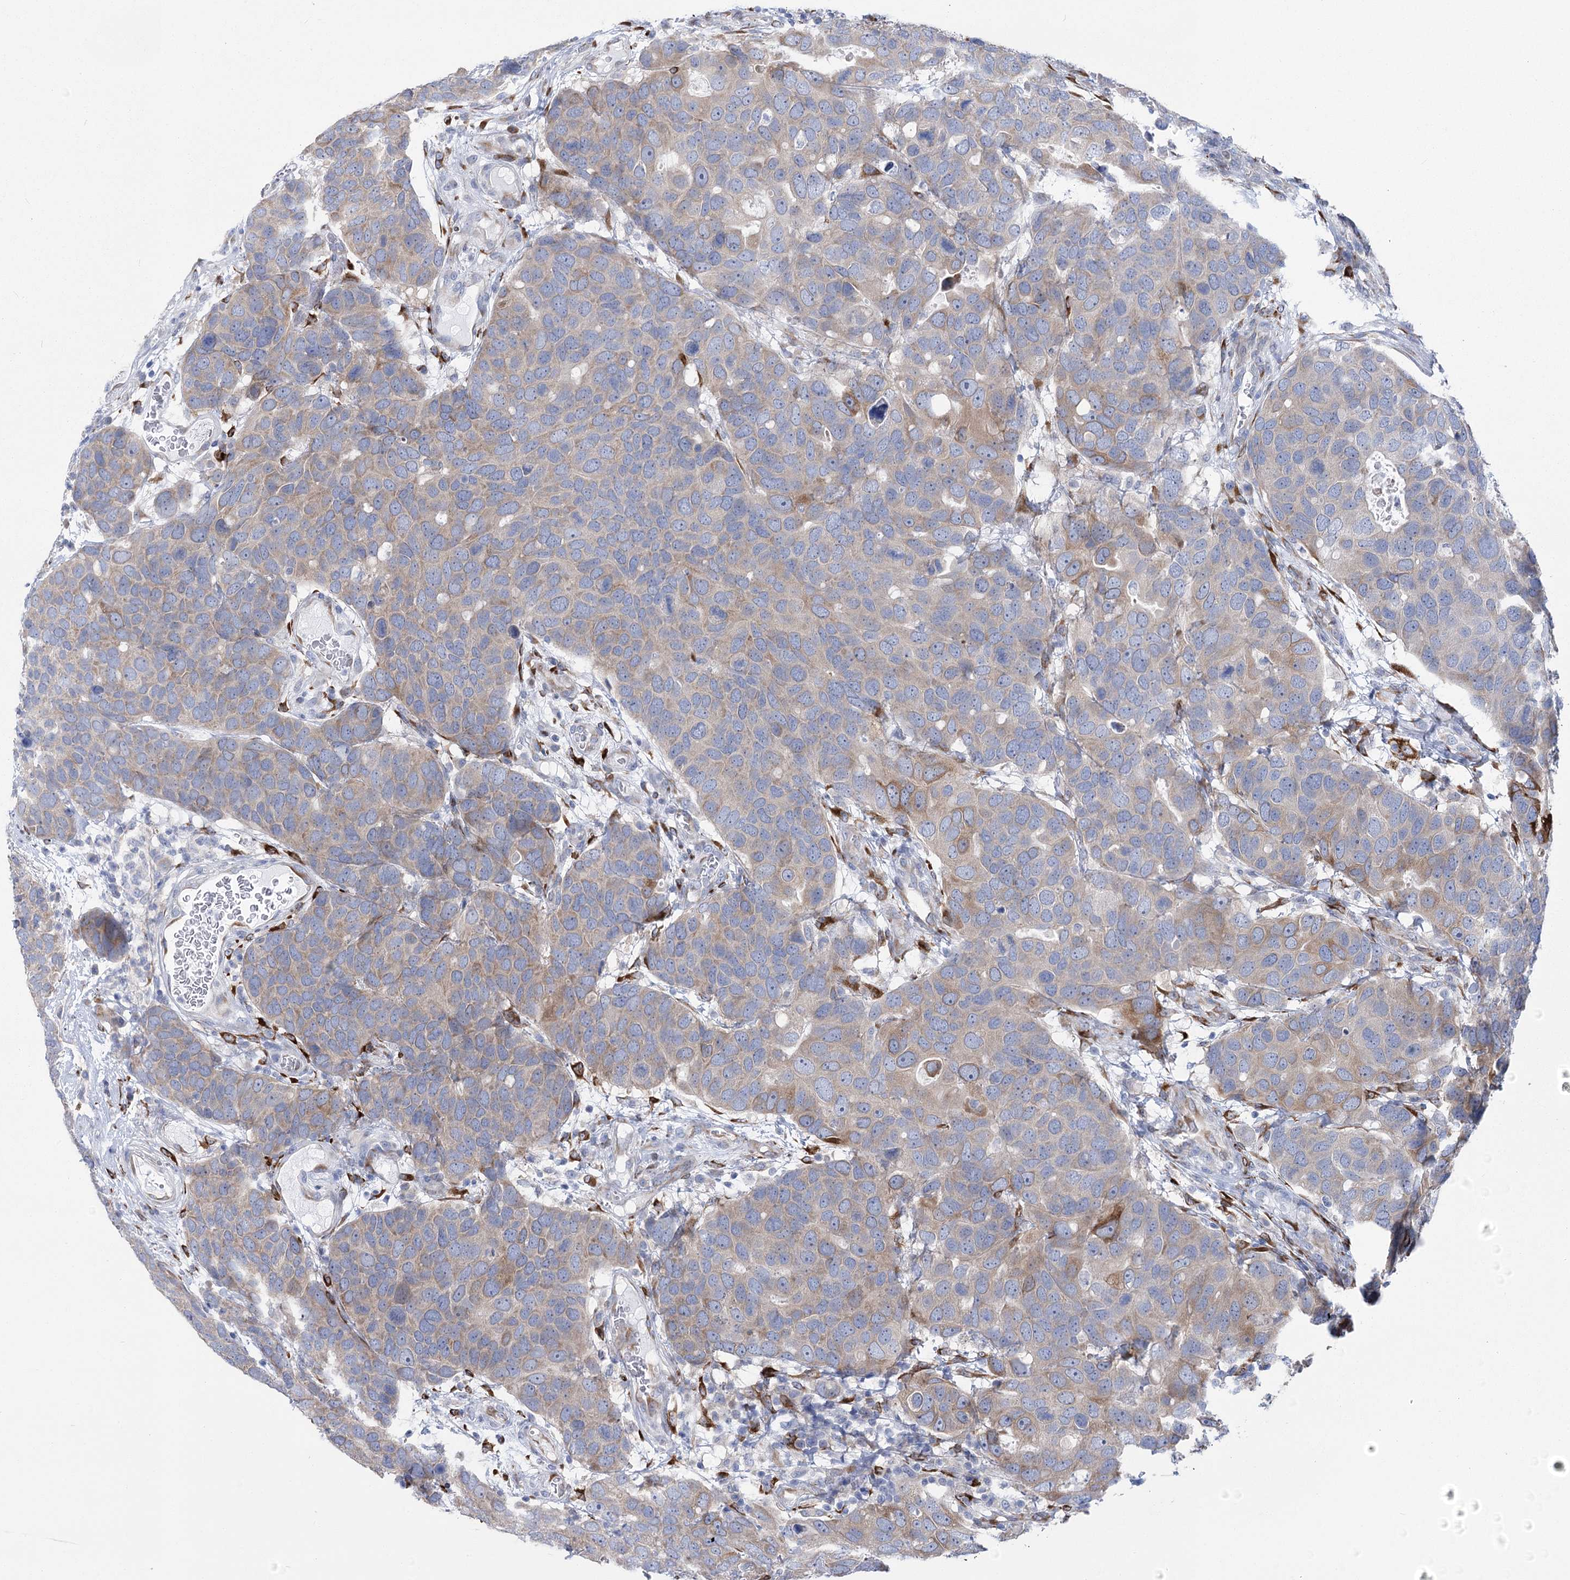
{"staining": {"intensity": "weak", "quantity": "25%-75%", "location": "cytoplasmic/membranous"}, "tissue": "breast cancer", "cell_type": "Tumor cells", "image_type": "cancer", "snomed": [{"axis": "morphology", "description": "Duct carcinoma"}, {"axis": "topography", "description": "Breast"}], "caption": "Breast cancer (infiltrating ductal carcinoma) tissue exhibits weak cytoplasmic/membranous positivity in approximately 25%-75% of tumor cells, visualized by immunohistochemistry.", "gene": "YTHDC2", "patient": {"sex": "female", "age": 83}}